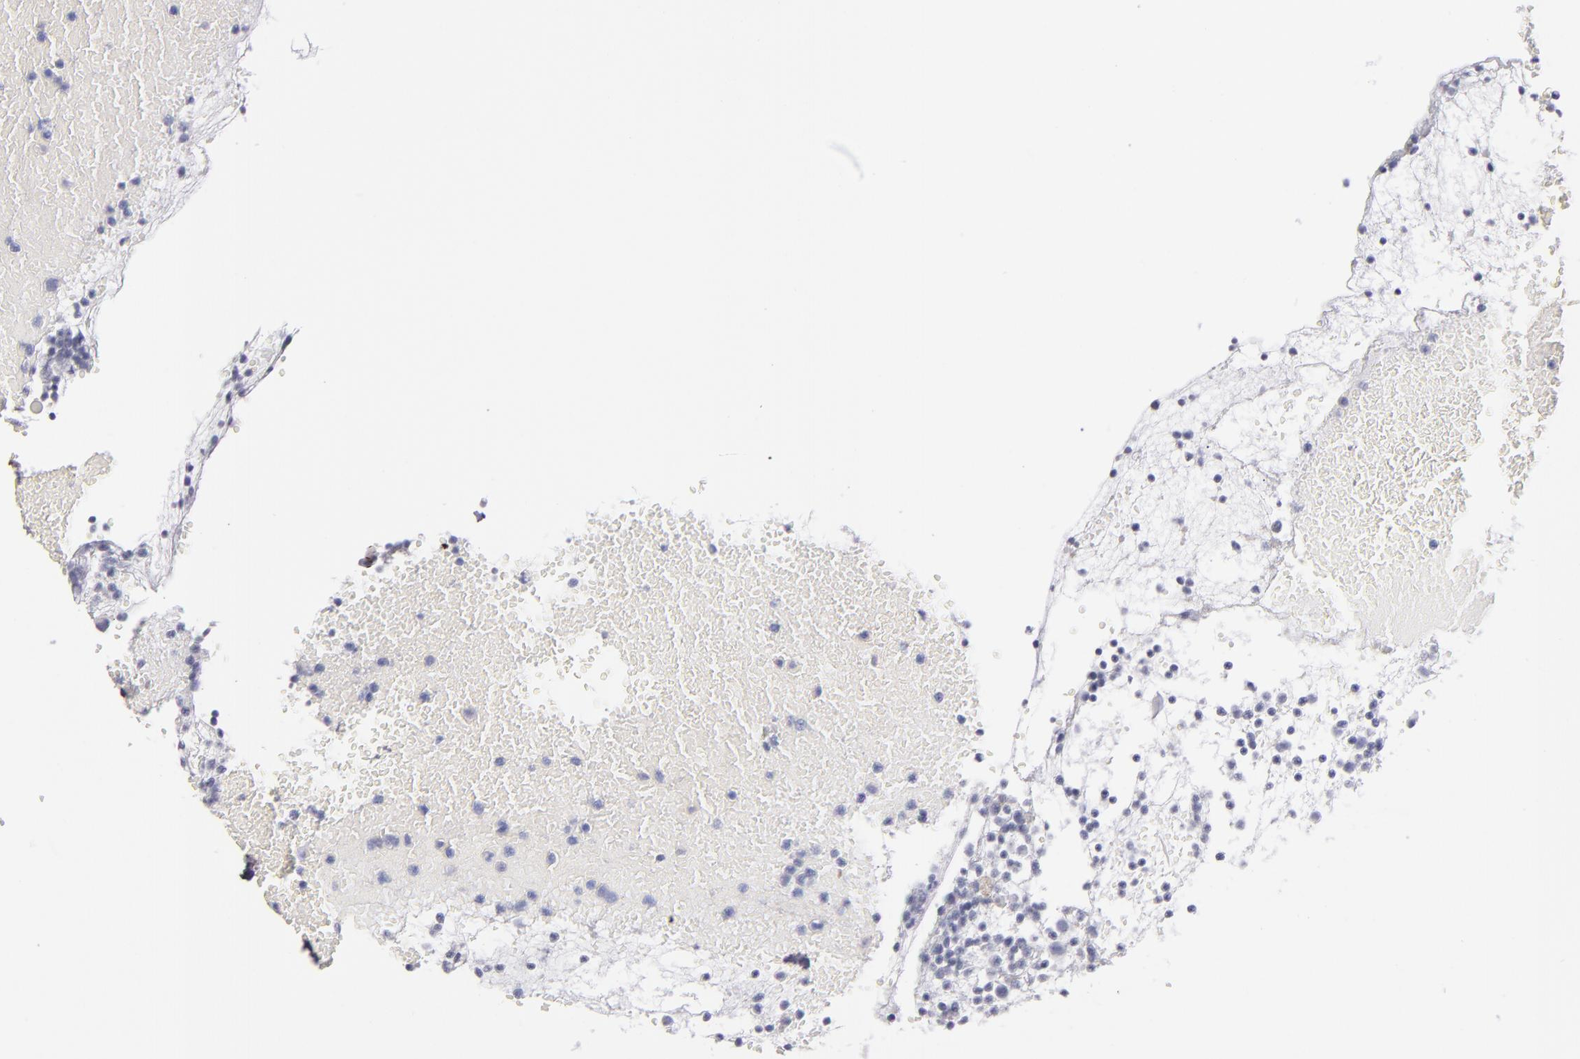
{"staining": {"intensity": "negative", "quantity": "none", "location": "none"}, "tissue": "tonsil", "cell_type": "Germinal center cells", "image_type": "normal", "snomed": [{"axis": "morphology", "description": "Normal tissue, NOS"}, {"axis": "topography", "description": "Tonsil"}], "caption": "Immunohistochemistry of unremarkable human tonsil demonstrates no positivity in germinal center cells.", "gene": "LAMC1", "patient": {"sex": "female", "age": 40}}